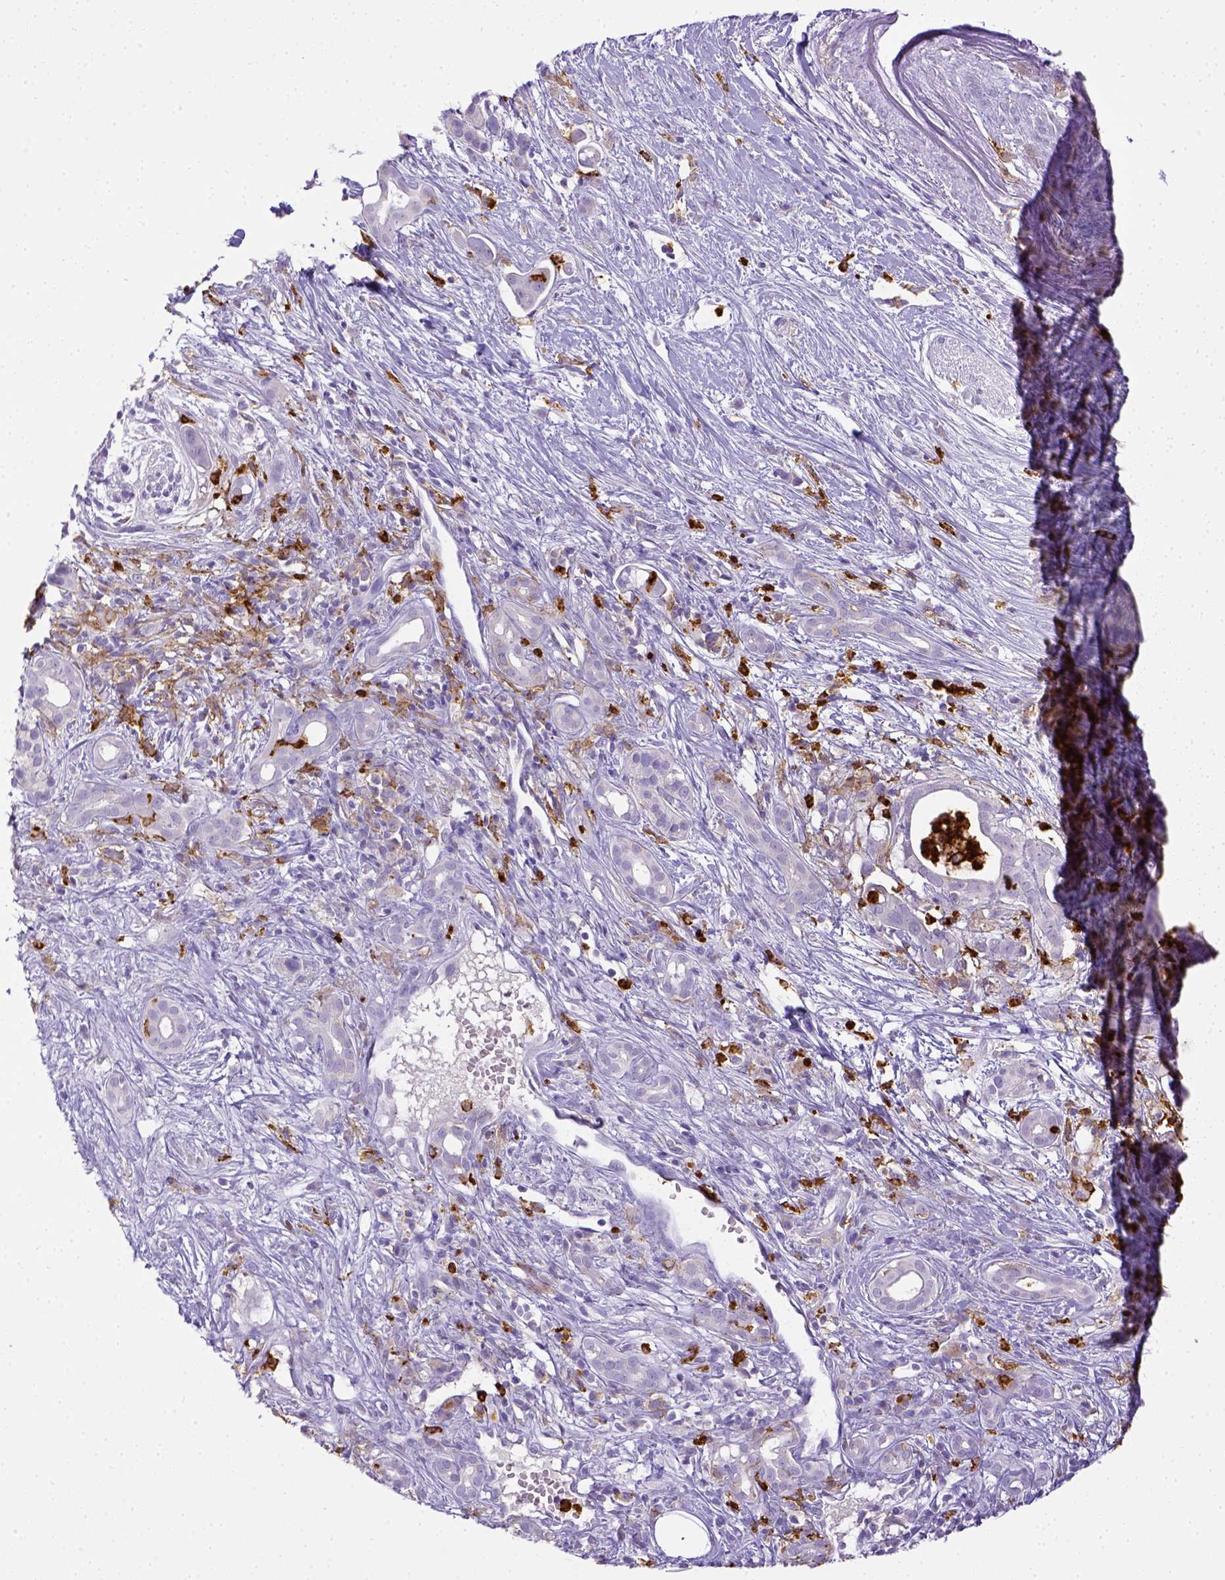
{"staining": {"intensity": "negative", "quantity": "none", "location": "none"}, "tissue": "pancreatic cancer", "cell_type": "Tumor cells", "image_type": "cancer", "snomed": [{"axis": "morphology", "description": "Adenocarcinoma, NOS"}, {"axis": "topography", "description": "Pancreas"}], "caption": "The immunohistochemistry (IHC) photomicrograph has no significant expression in tumor cells of adenocarcinoma (pancreatic) tissue. (DAB (3,3'-diaminobenzidine) immunohistochemistry visualized using brightfield microscopy, high magnification).", "gene": "ITGAM", "patient": {"sex": "male", "age": 61}}